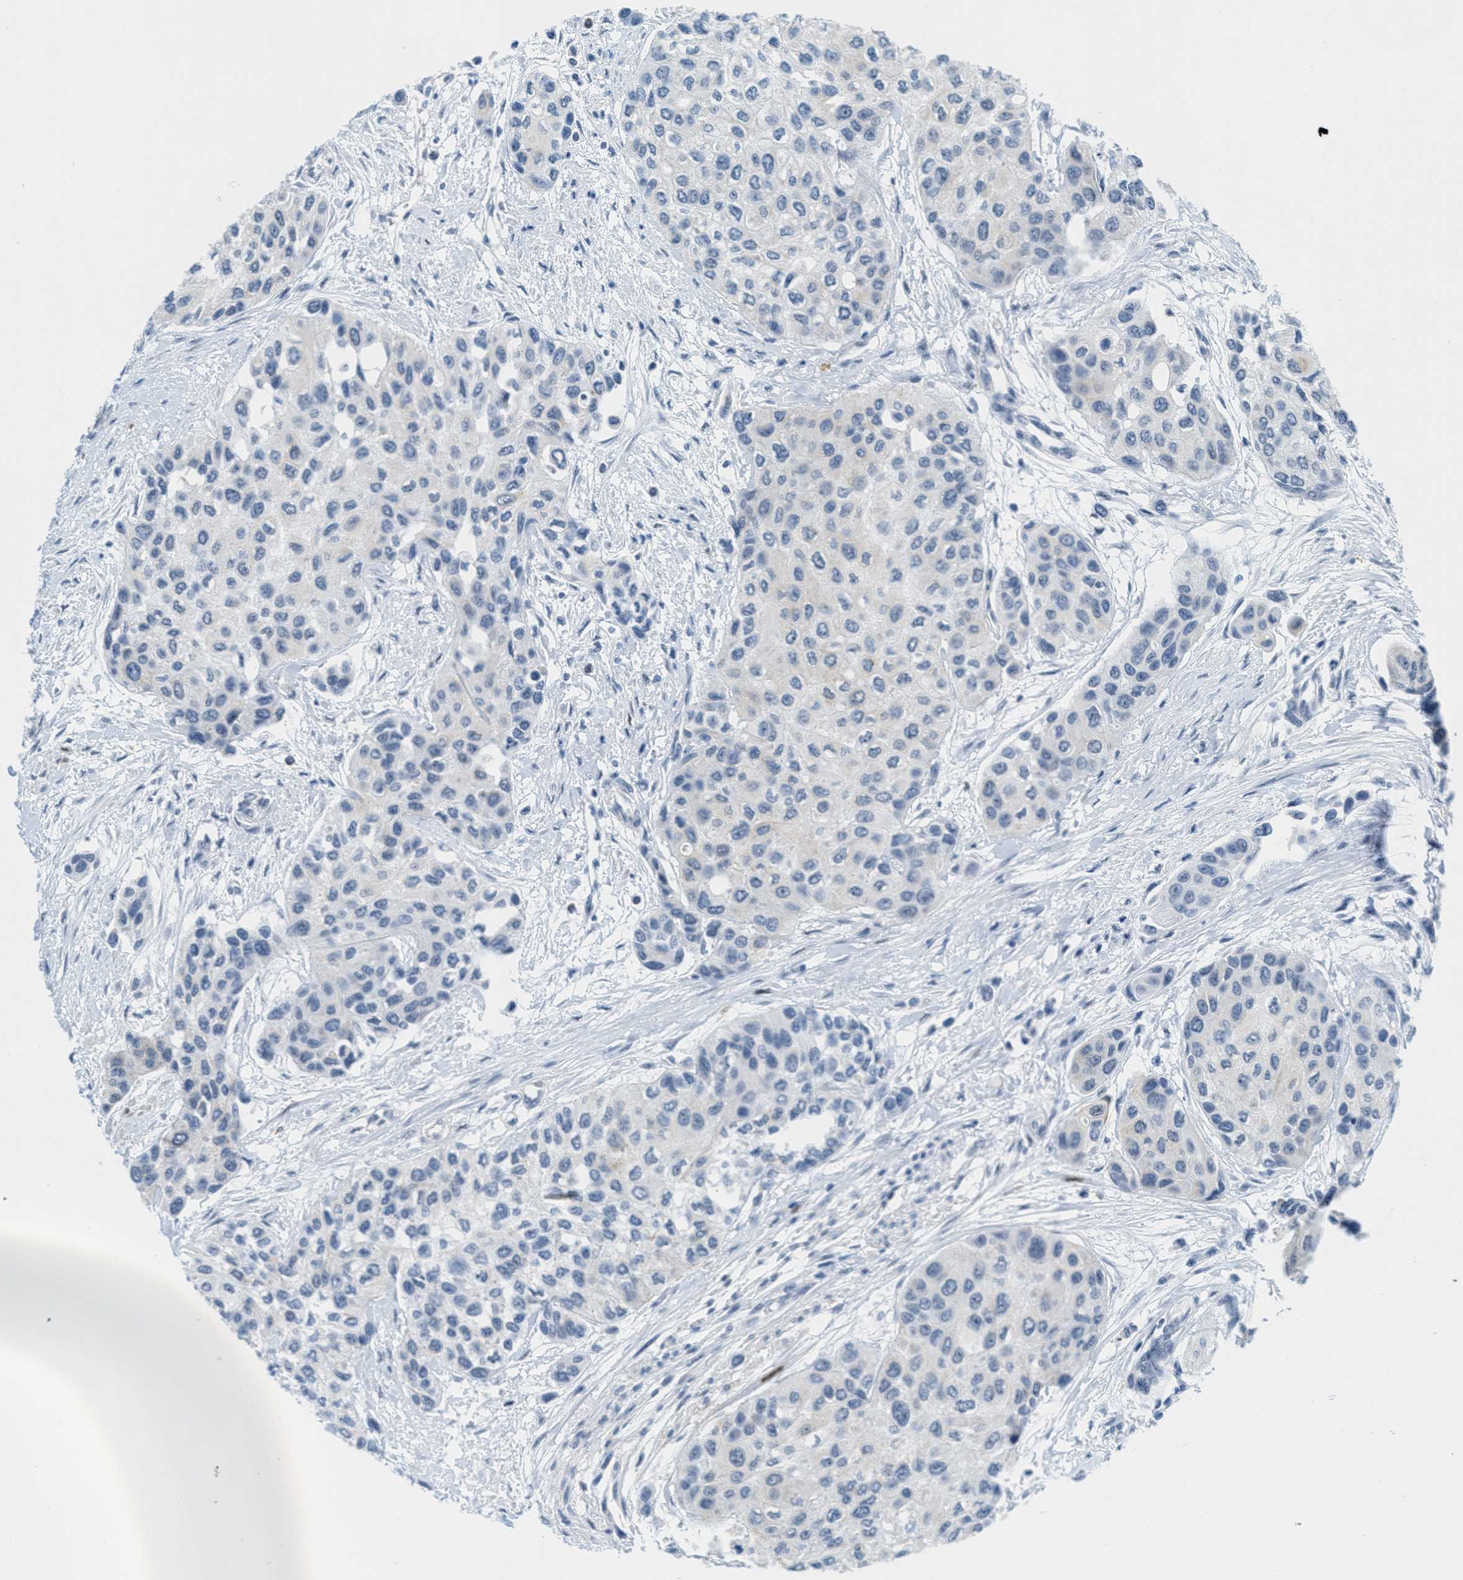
{"staining": {"intensity": "negative", "quantity": "none", "location": "none"}, "tissue": "urothelial cancer", "cell_type": "Tumor cells", "image_type": "cancer", "snomed": [{"axis": "morphology", "description": "Urothelial carcinoma, High grade"}, {"axis": "topography", "description": "Urinary bladder"}], "caption": "The histopathology image reveals no staining of tumor cells in urothelial cancer.", "gene": "HS3ST2", "patient": {"sex": "female", "age": 56}}